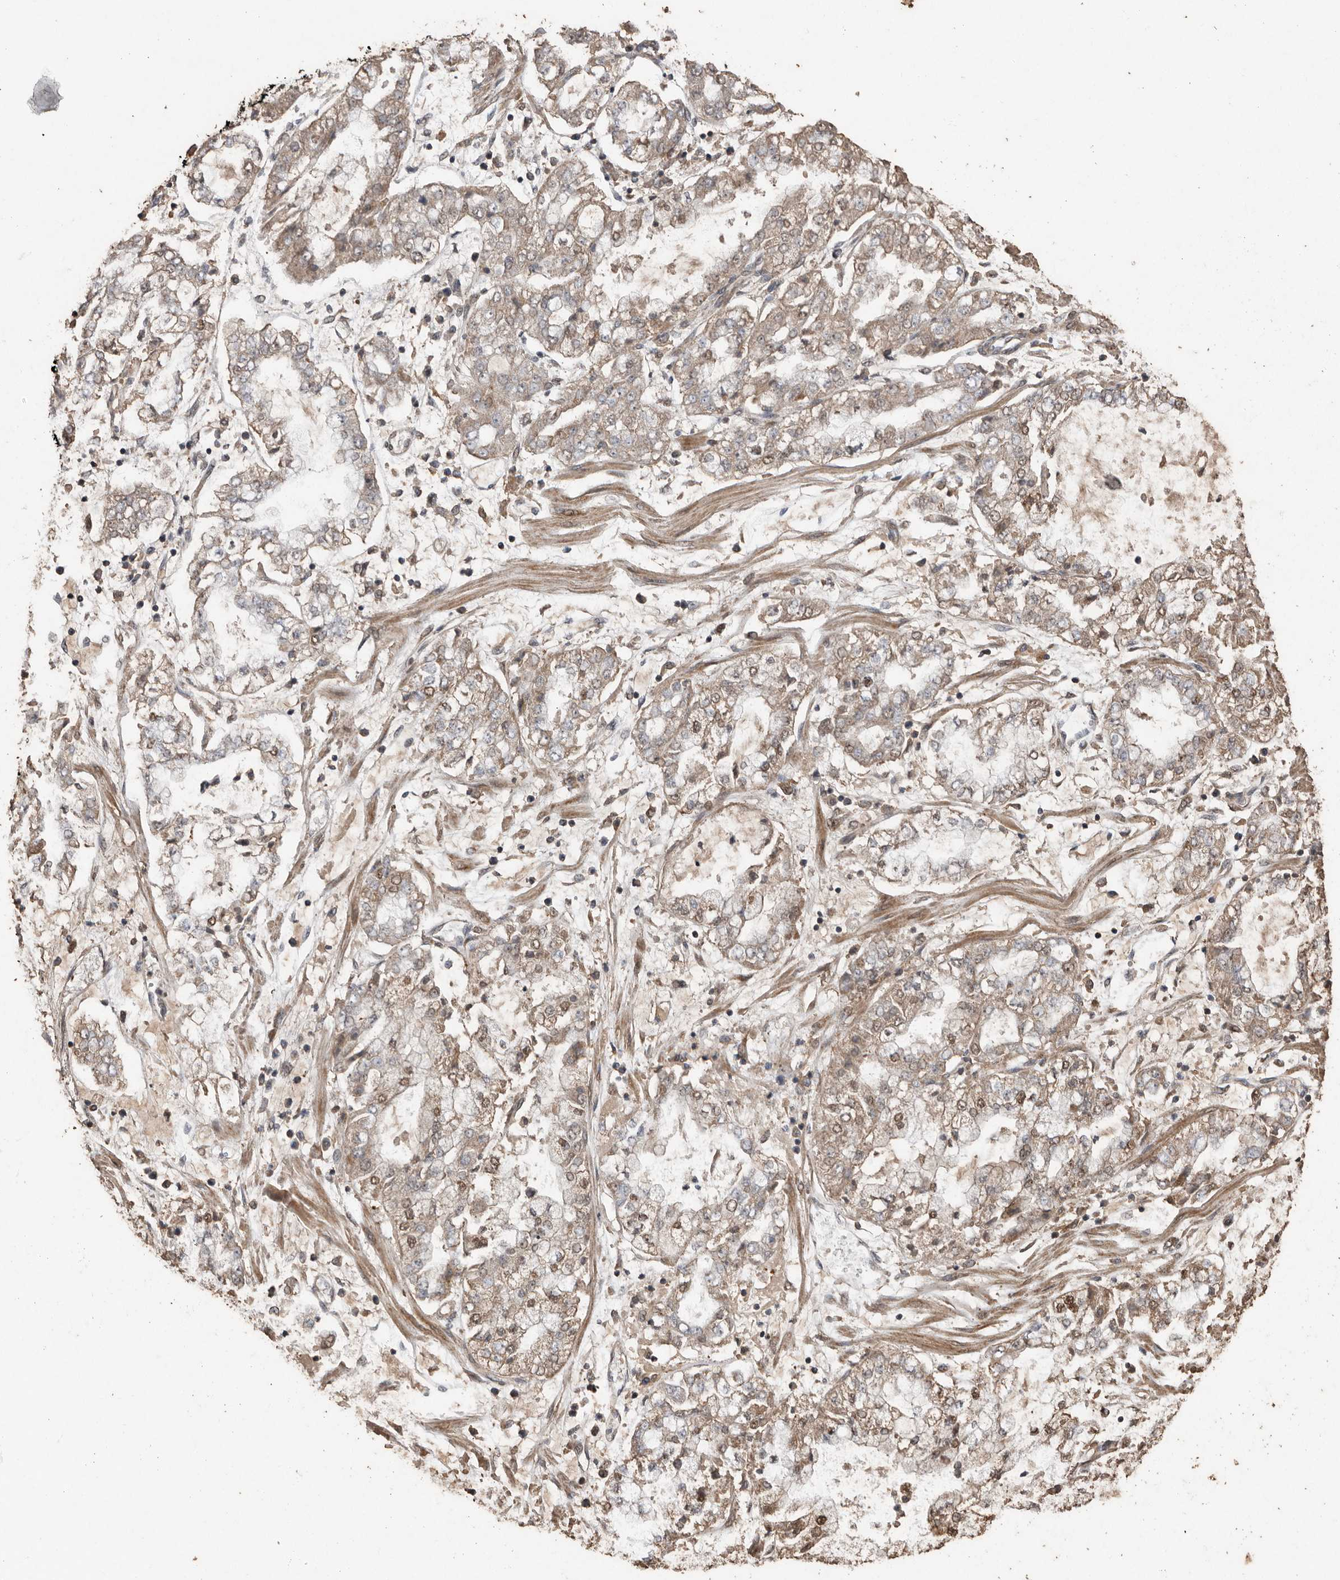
{"staining": {"intensity": "weak", "quantity": "25%-75%", "location": "cytoplasmic/membranous,nuclear"}, "tissue": "stomach cancer", "cell_type": "Tumor cells", "image_type": "cancer", "snomed": [{"axis": "morphology", "description": "Adenocarcinoma, NOS"}, {"axis": "topography", "description": "Stomach"}], "caption": "Immunohistochemical staining of human stomach cancer displays low levels of weak cytoplasmic/membranous and nuclear positivity in approximately 25%-75% of tumor cells.", "gene": "RANBP17", "patient": {"sex": "male", "age": 76}}